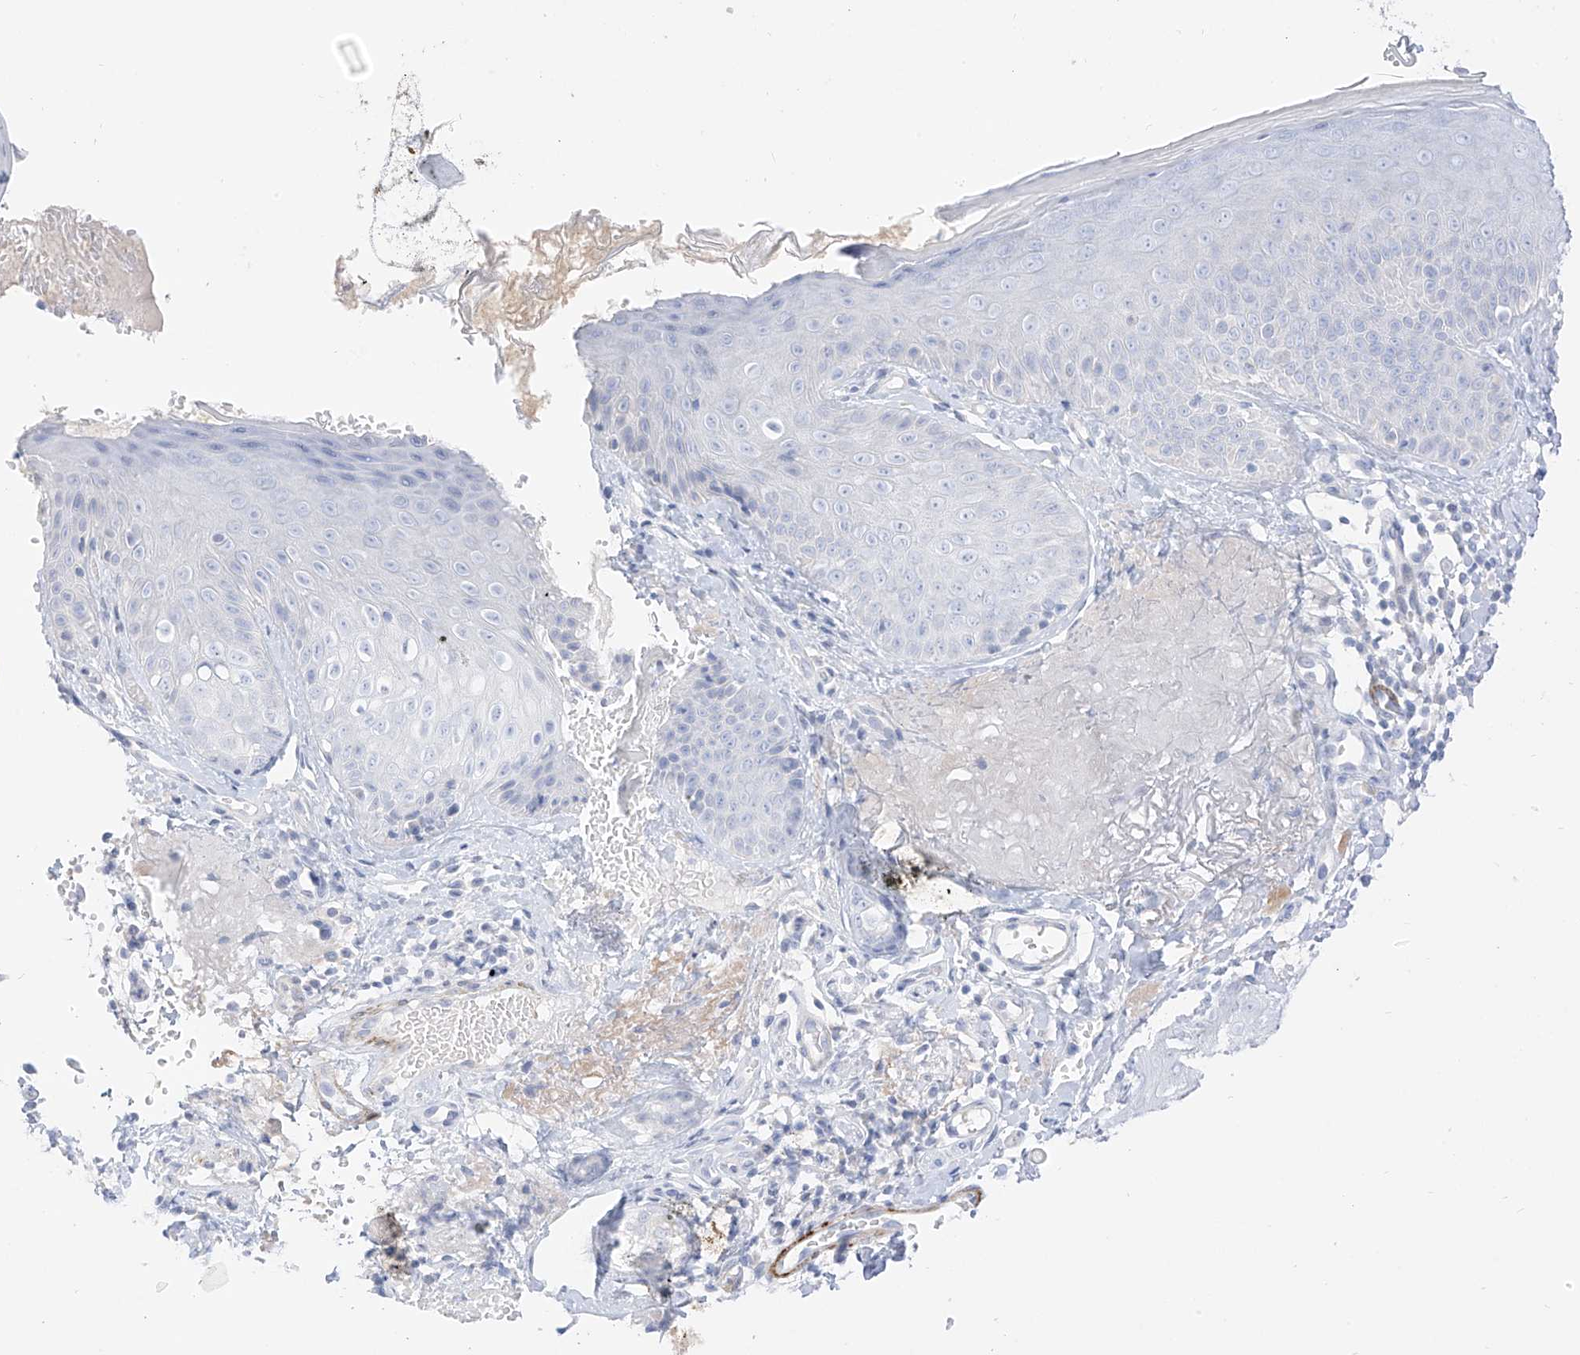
{"staining": {"intensity": "negative", "quantity": "none", "location": "none"}, "tissue": "skin", "cell_type": "Fibroblasts", "image_type": "normal", "snomed": [{"axis": "morphology", "description": "Normal tissue, NOS"}, {"axis": "topography", "description": "Skin"}], "caption": "This is an IHC histopathology image of normal skin. There is no positivity in fibroblasts.", "gene": "ST3GAL5", "patient": {"sex": "male", "age": 57}}